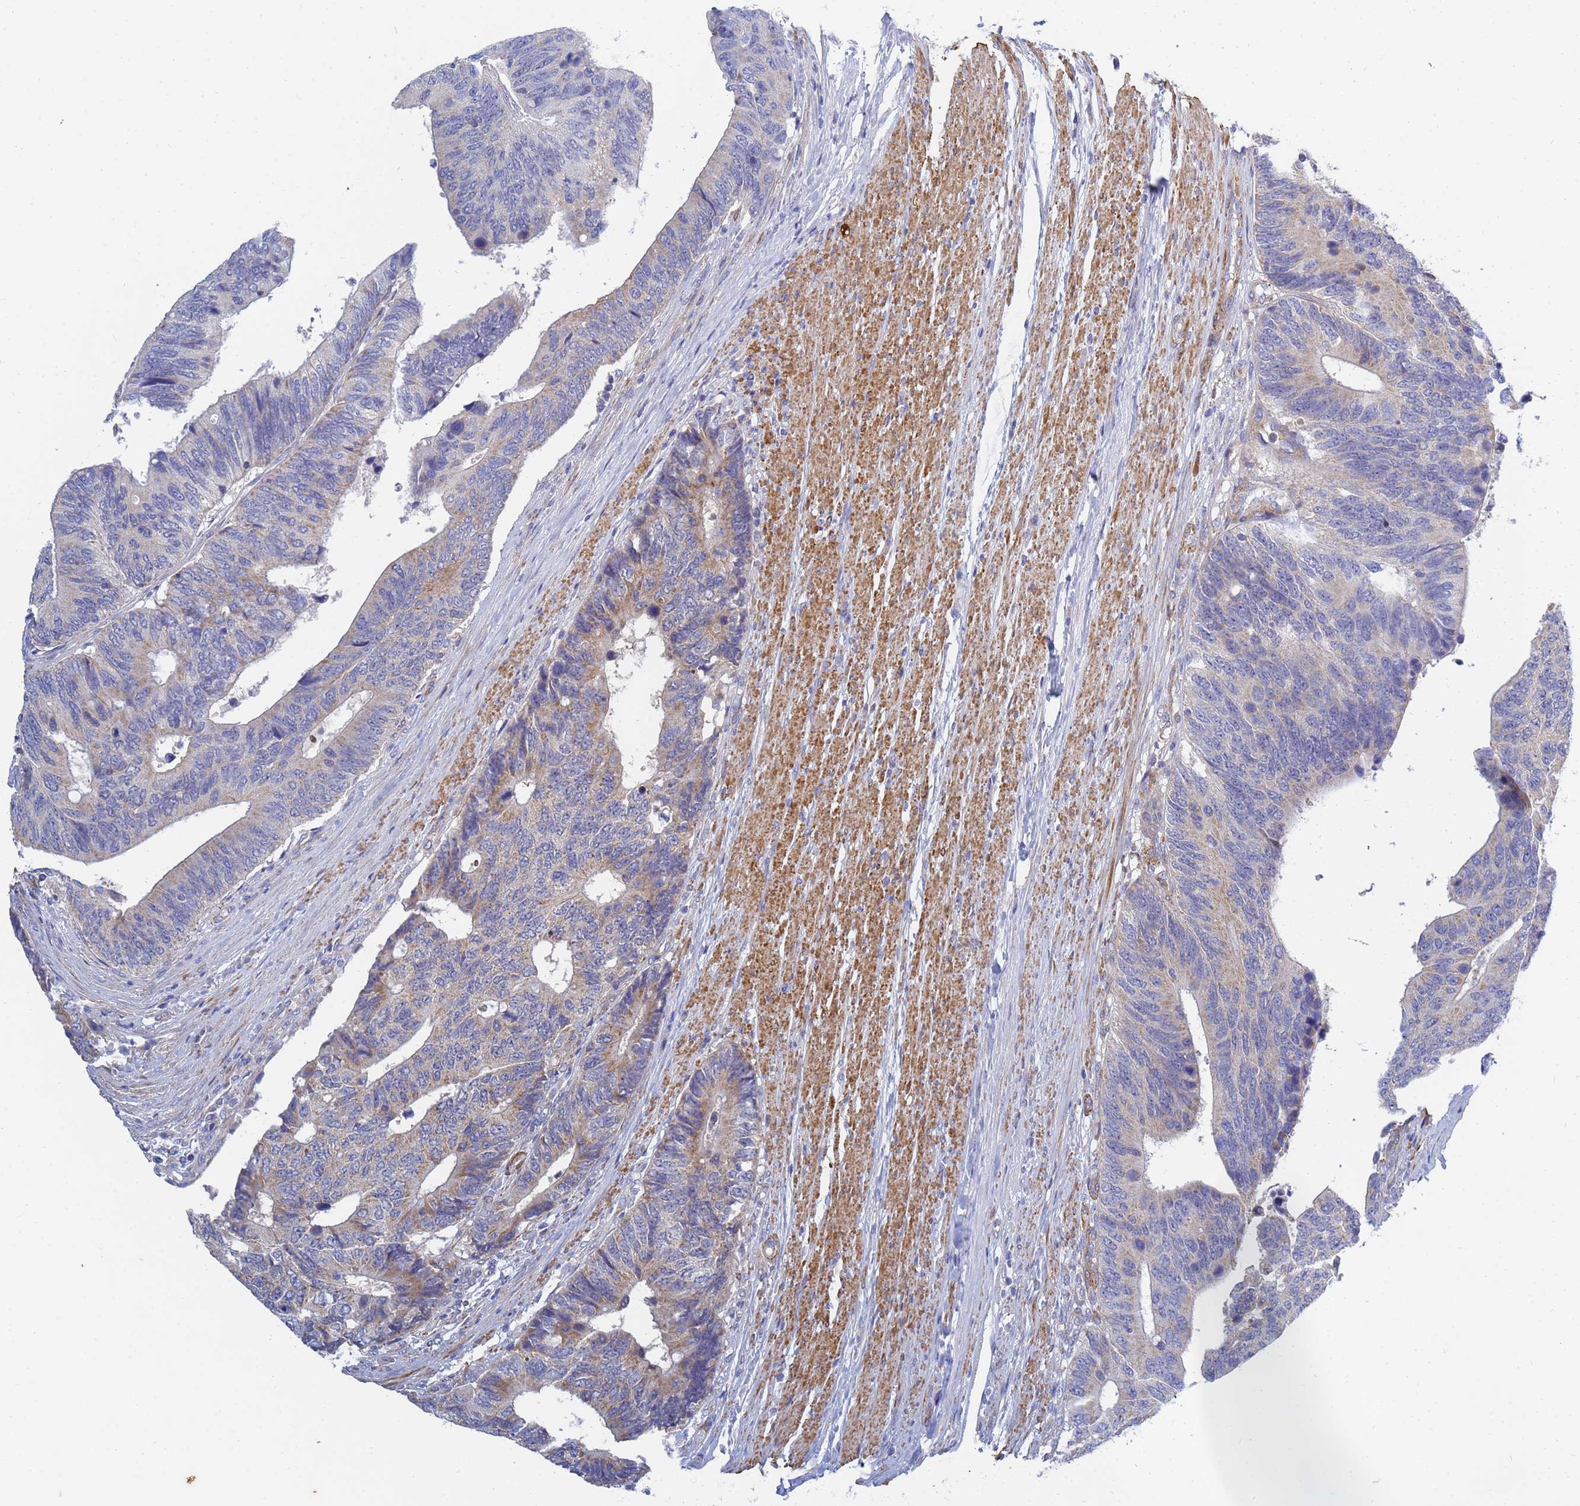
{"staining": {"intensity": "weak", "quantity": "25%-75%", "location": "cytoplasmic/membranous"}, "tissue": "colorectal cancer", "cell_type": "Tumor cells", "image_type": "cancer", "snomed": [{"axis": "morphology", "description": "Adenocarcinoma, NOS"}, {"axis": "topography", "description": "Colon"}], "caption": "Immunohistochemistry (IHC) staining of colorectal adenocarcinoma, which reveals low levels of weak cytoplasmic/membranous positivity in approximately 25%-75% of tumor cells indicating weak cytoplasmic/membranous protein positivity. The staining was performed using DAB (brown) for protein detection and nuclei were counterstained in hematoxylin (blue).", "gene": "SDR39U1", "patient": {"sex": "male", "age": 87}}